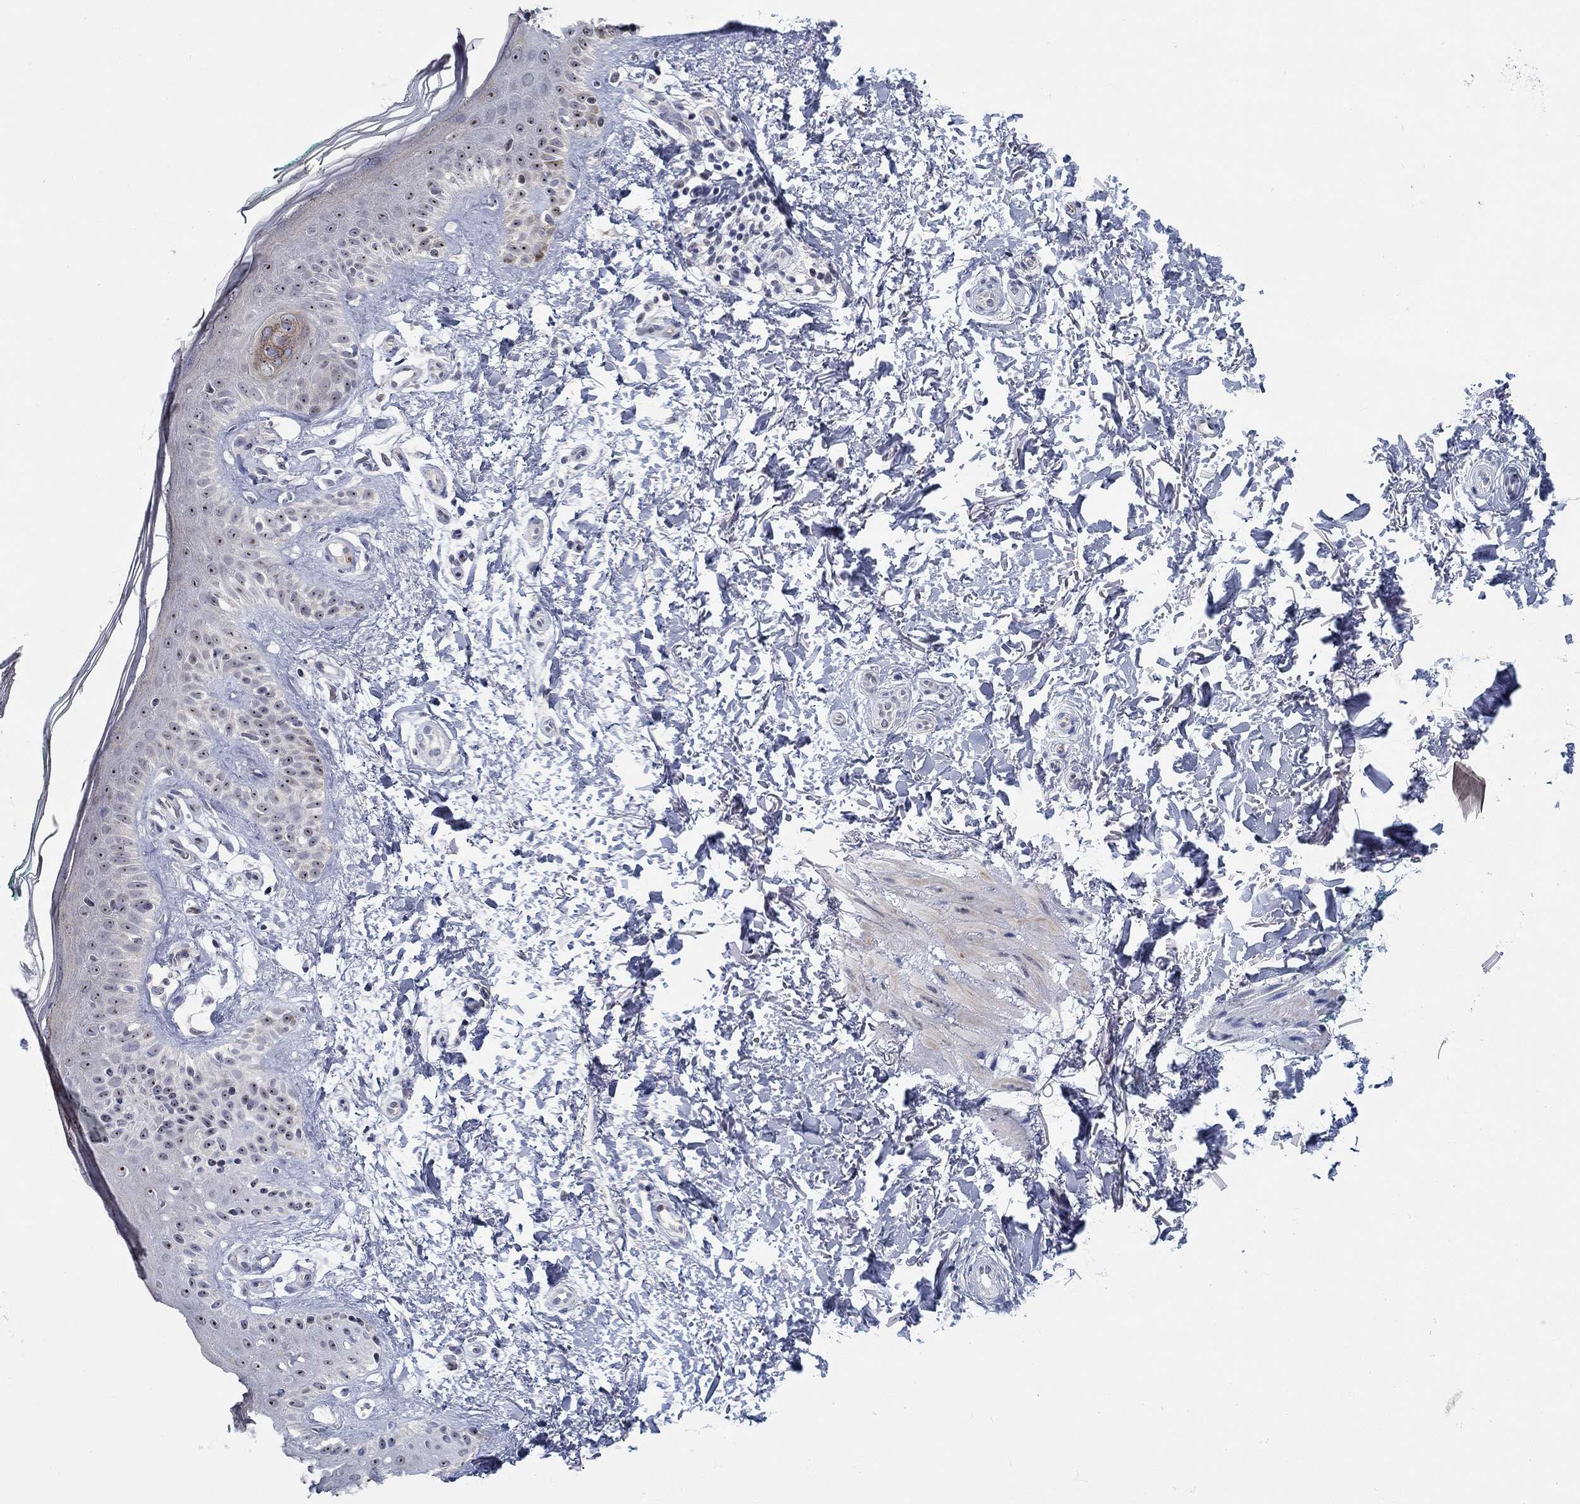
{"staining": {"intensity": "negative", "quantity": "none", "location": "none"}, "tissue": "skin", "cell_type": "Fibroblasts", "image_type": "normal", "snomed": [{"axis": "morphology", "description": "Normal tissue, NOS"}, {"axis": "morphology", "description": "Inflammation, NOS"}, {"axis": "morphology", "description": "Fibrosis, NOS"}, {"axis": "topography", "description": "Skin"}], "caption": "There is no significant staining in fibroblasts of skin. (DAB (3,3'-diaminobenzidine) IHC visualized using brightfield microscopy, high magnification).", "gene": "SMIM18", "patient": {"sex": "male", "age": 71}}